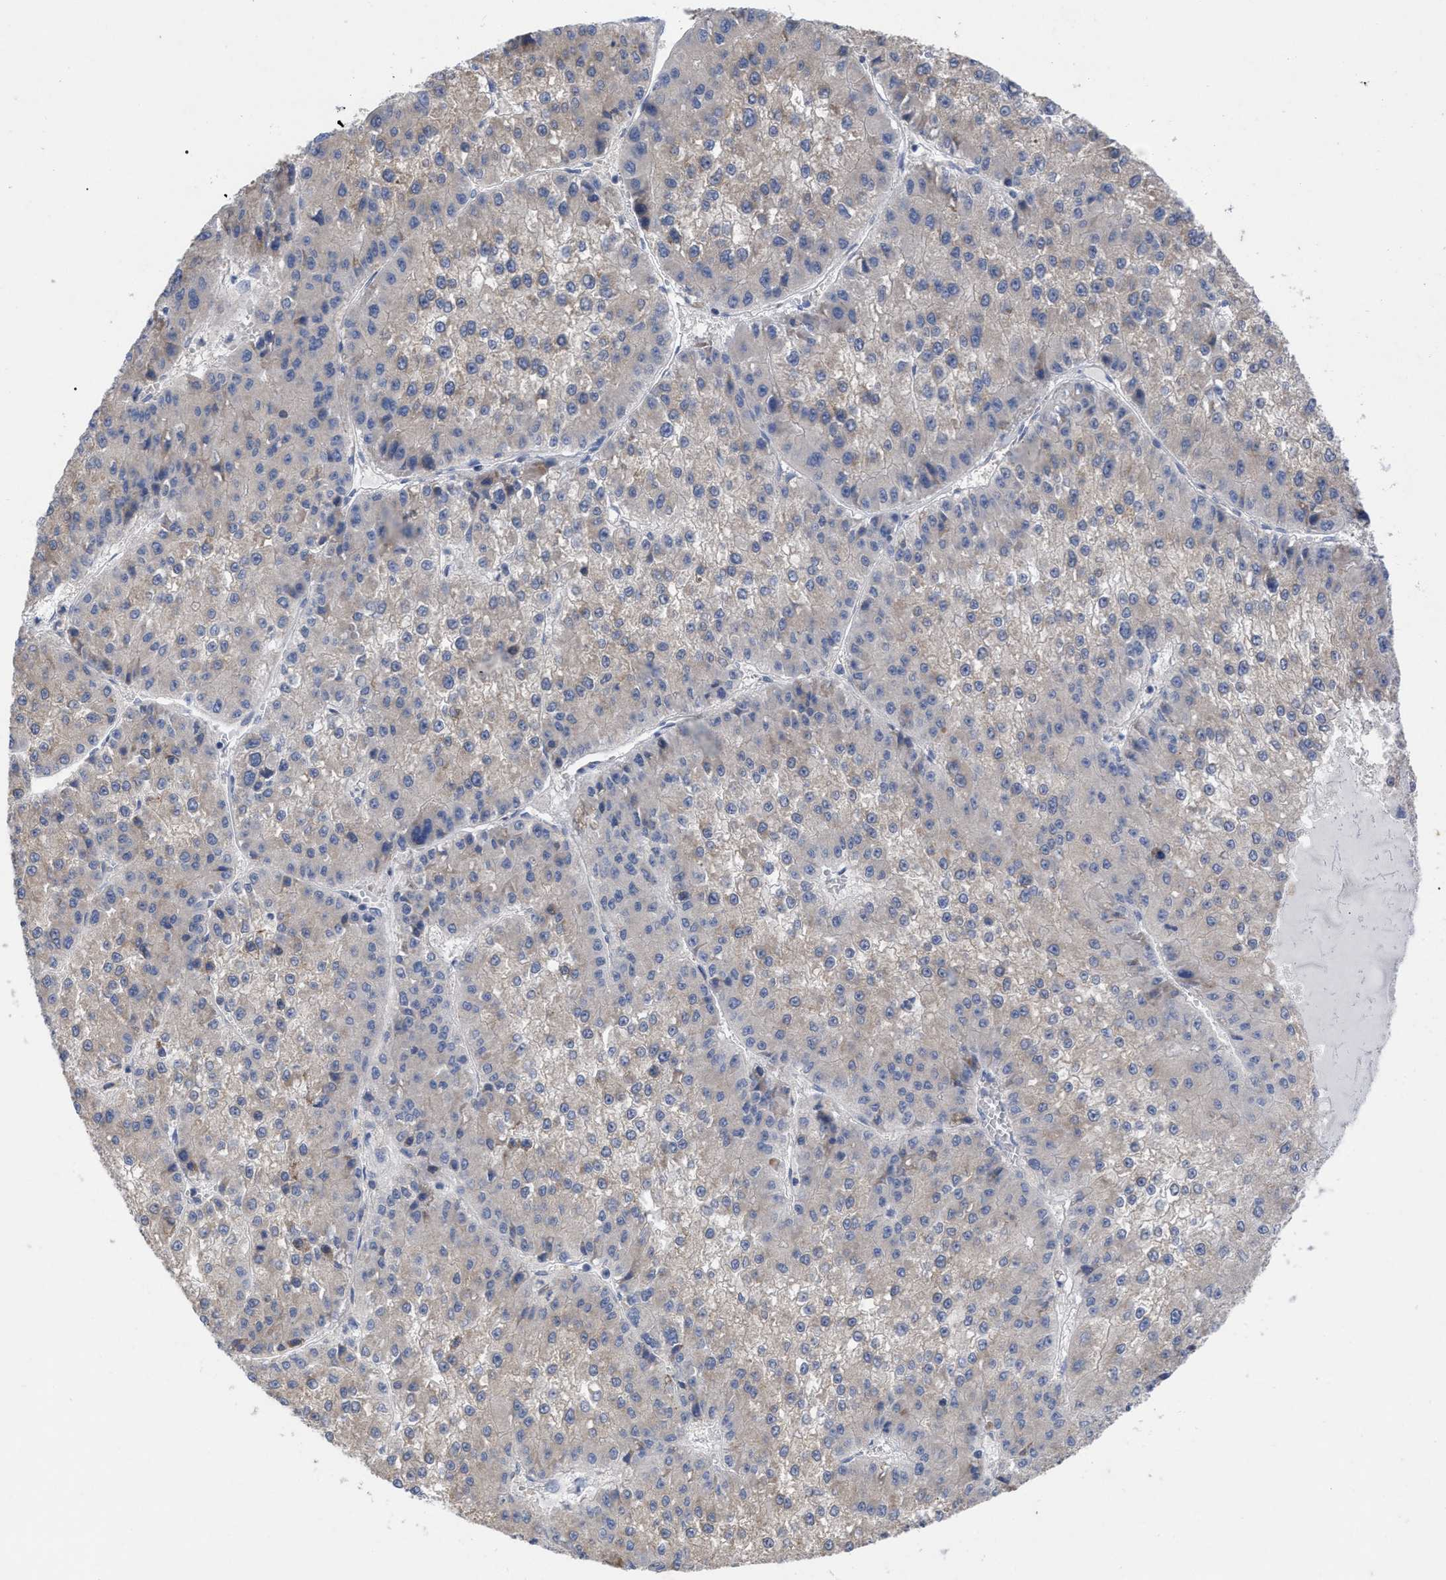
{"staining": {"intensity": "weak", "quantity": "25%-75%", "location": "cytoplasmic/membranous"}, "tissue": "liver cancer", "cell_type": "Tumor cells", "image_type": "cancer", "snomed": [{"axis": "morphology", "description": "Carcinoma, Hepatocellular, NOS"}, {"axis": "topography", "description": "Liver"}], "caption": "Brown immunohistochemical staining in hepatocellular carcinoma (liver) reveals weak cytoplasmic/membranous expression in about 25%-75% of tumor cells.", "gene": "VIP", "patient": {"sex": "female", "age": 73}}